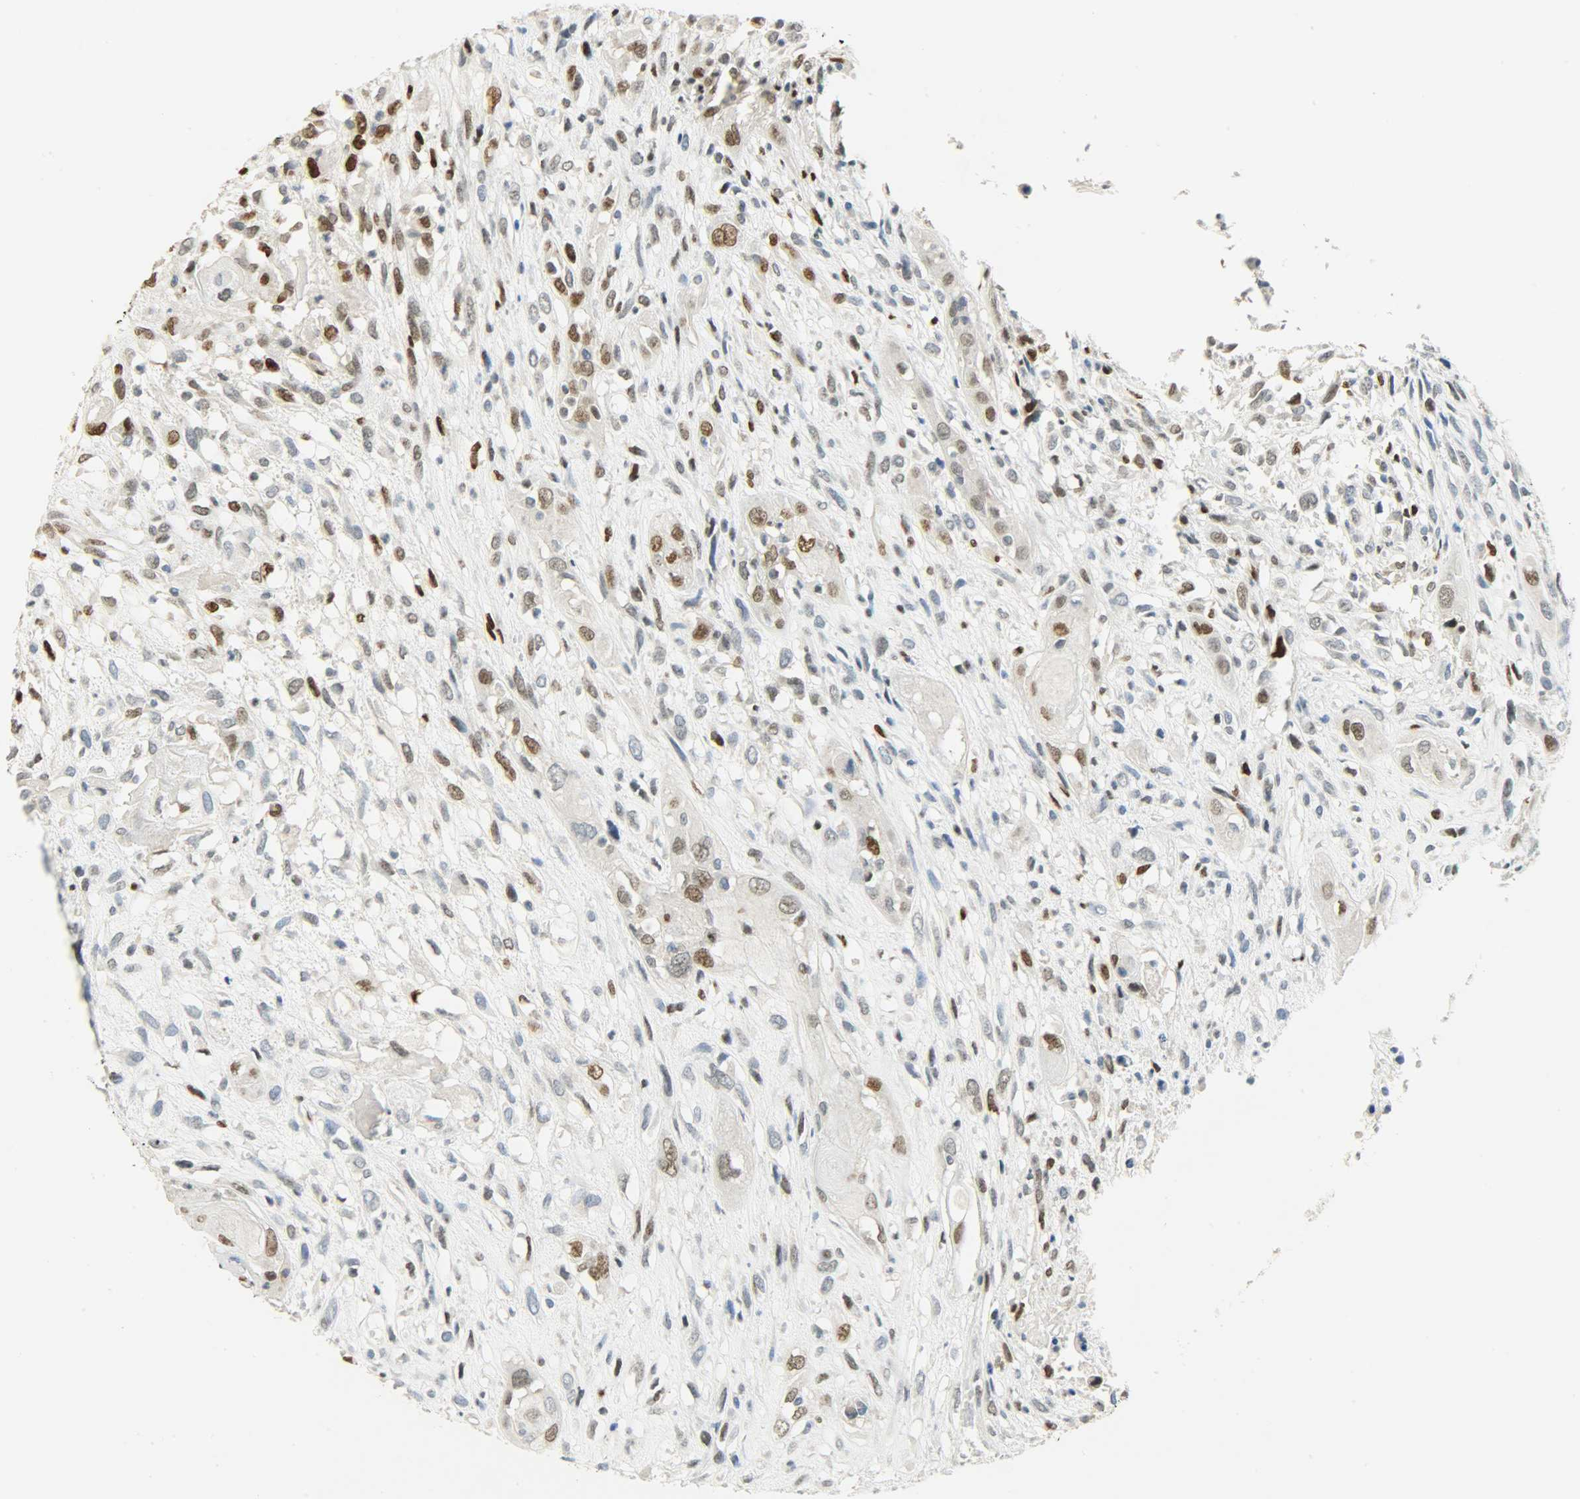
{"staining": {"intensity": "moderate", "quantity": "25%-75%", "location": "nuclear"}, "tissue": "head and neck cancer", "cell_type": "Tumor cells", "image_type": "cancer", "snomed": [{"axis": "morphology", "description": "Necrosis, NOS"}, {"axis": "morphology", "description": "Neoplasm, malignant, NOS"}, {"axis": "topography", "description": "Salivary gland"}, {"axis": "topography", "description": "Head-Neck"}], "caption": "Immunohistochemistry (DAB (3,3'-diaminobenzidine)) staining of head and neck cancer reveals moderate nuclear protein positivity in about 25%-75% of tumor cells.", "gene": "JUNB", "patient": {"sex": "male", "age": 43}}